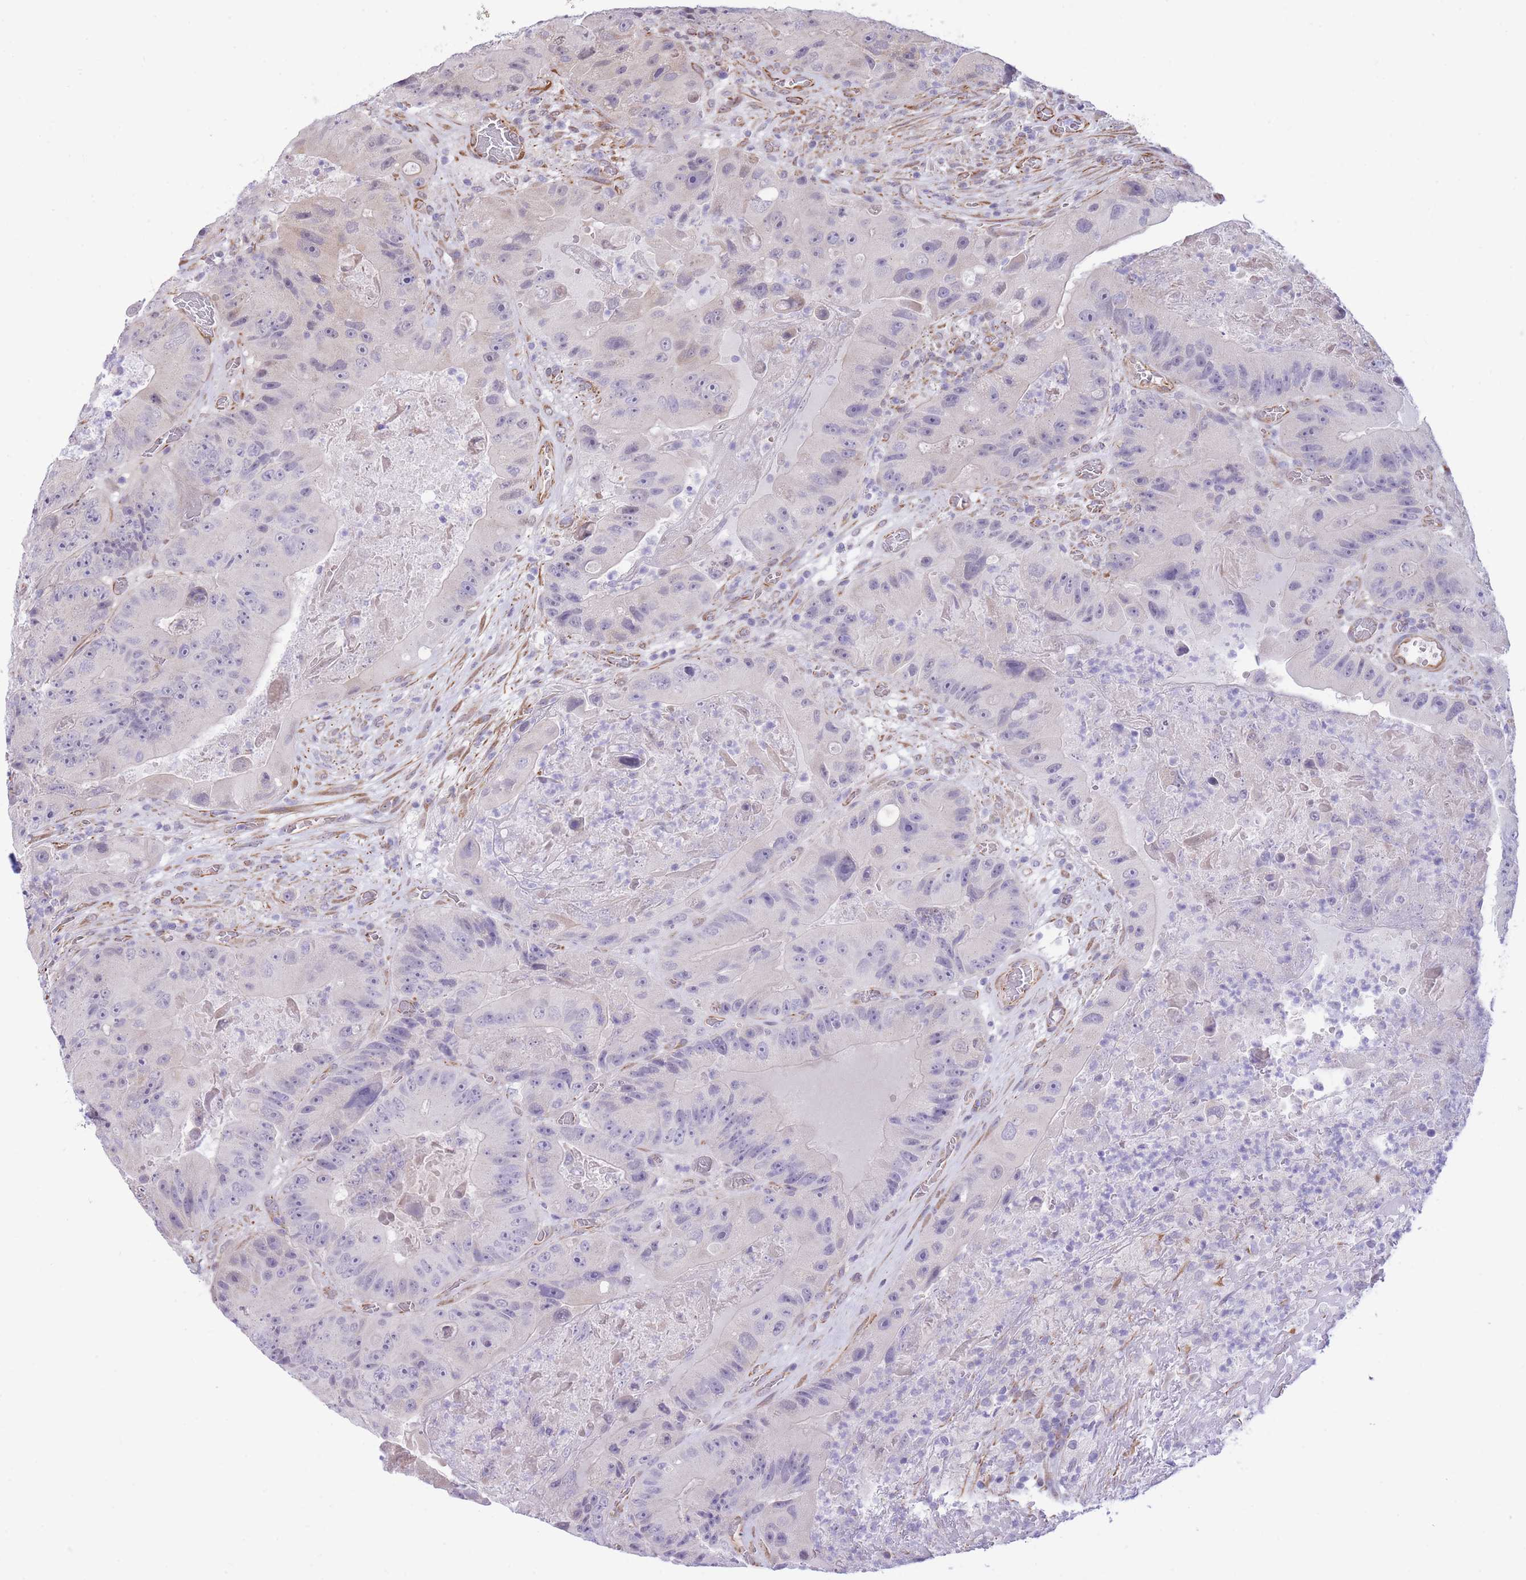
{"staining": {"intensity": "negative", "quantity": "none", "location": "none"}, "tissue": "colorectal cancer", "cell_type": "Tumor cells", "image_type": "cancer", "snomed": [{"axis": "morphology", "description": "Adenocarcinoma, NOS"}, {"axis": "topography", "description": "Colon"}], "caption": "Human colorectal adenocarcinoma stained for a protein using immunohistochemistry (IHC) reveals no expression in tumor cells.", "gene": "PSG8", "patient": {"sex": "female", "age": 86}}